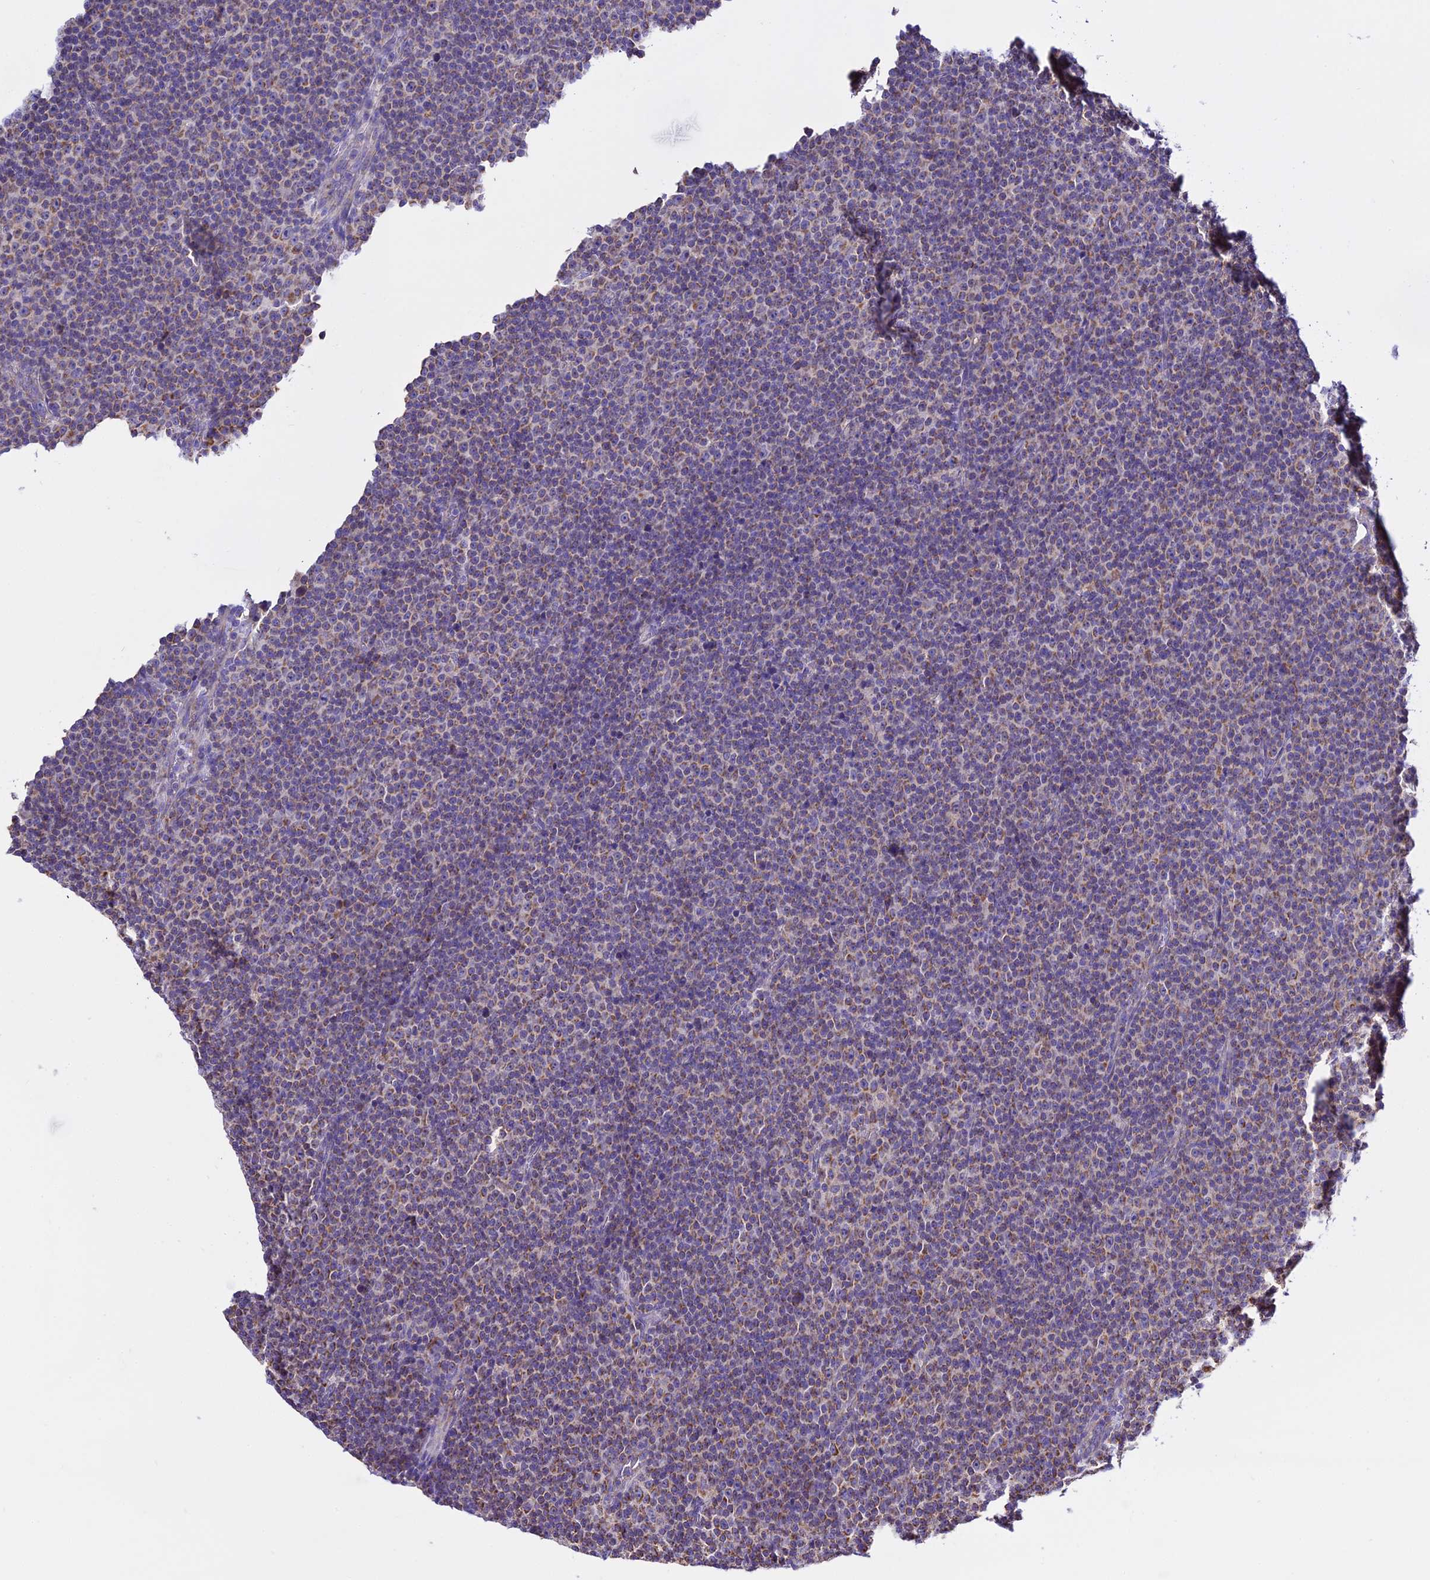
{"staining": {"intensity": "weak", "quantity": "25%-75%", "location": "cytoplasmic/membranous"}, "tissue": "lymphoma", "cell_type": "Tumor cells", "image_type": "cancer", "snomed": [{"axis": "morphology", "description": "Malignant lymphoma, non-Hodgkin's type, Low grade"}, {"axis": "topography", "description": "Lymph node"}], "caption": "Brown immunohistochemical staining in lymphoma displays weak cytoplasmic/membranous expression in about 25%-75% of tumor cells.", "gene": "TYW5", "patient": {"sex": "female", "age": 67}}